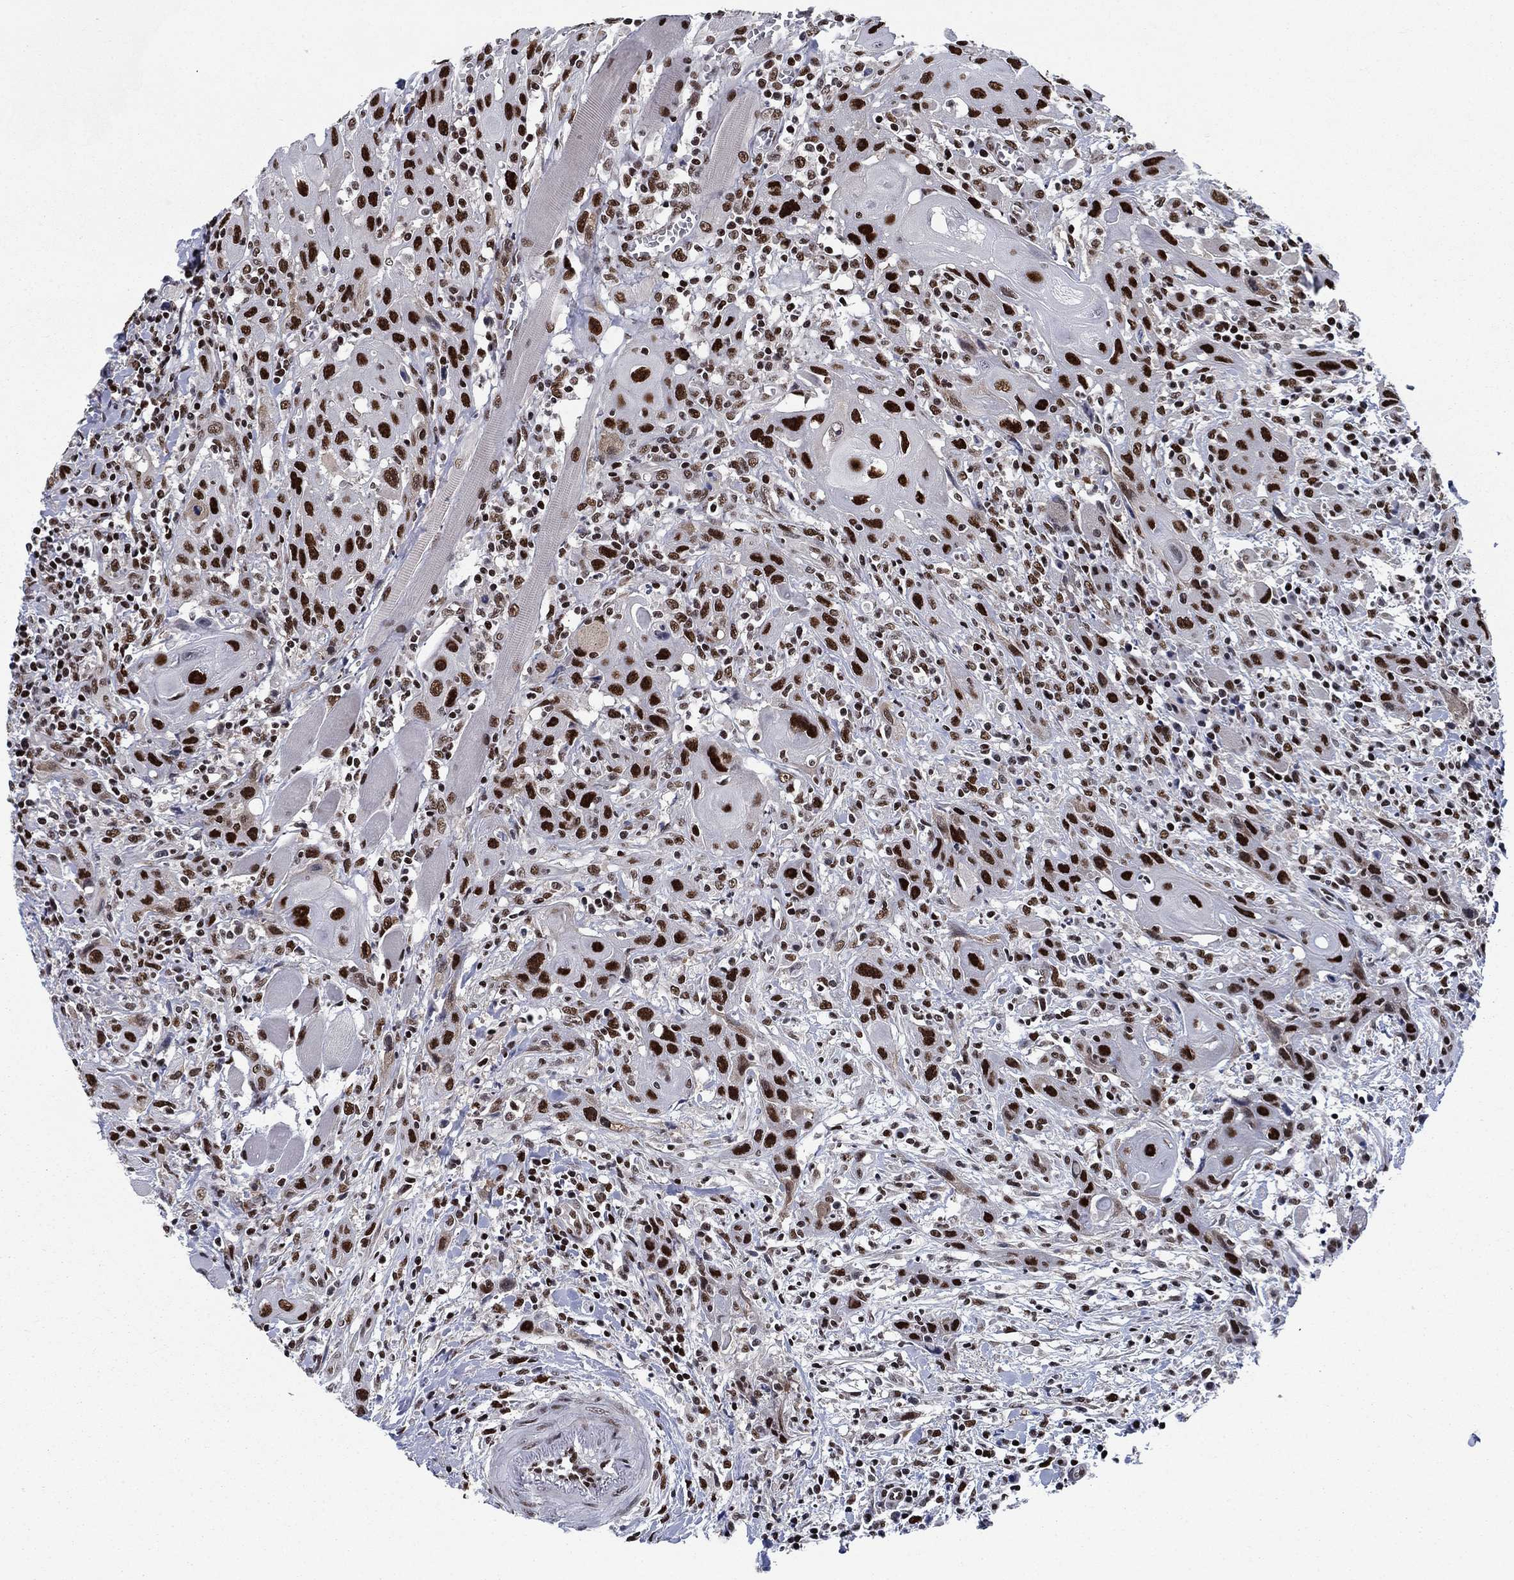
{"staining": {"intensity": "strong", "quantity": ">75%", "location": "nuclear"}, "tissue": "head and neck cancer", "cell_type": "Tumor cells", "image_type": "cancer", "snomed": [{"axis": "morphology", "description": "Normal tissue, NOS"}, {"axis": "morphology", "description": "Squamous cell carcinoma, NOS"}, {"axis": "topography", "description": "Oral tissue"}, {"axis": "topography", "description": "Head-Neck"}], "caption": "Head and neck cancer tissue reveals strong nuclear expression in about >75% of tumor cells, visualized by immunohistochemistry.", "gene": "RPRD1B", "patient": {"sex": "male", "age": 71}}